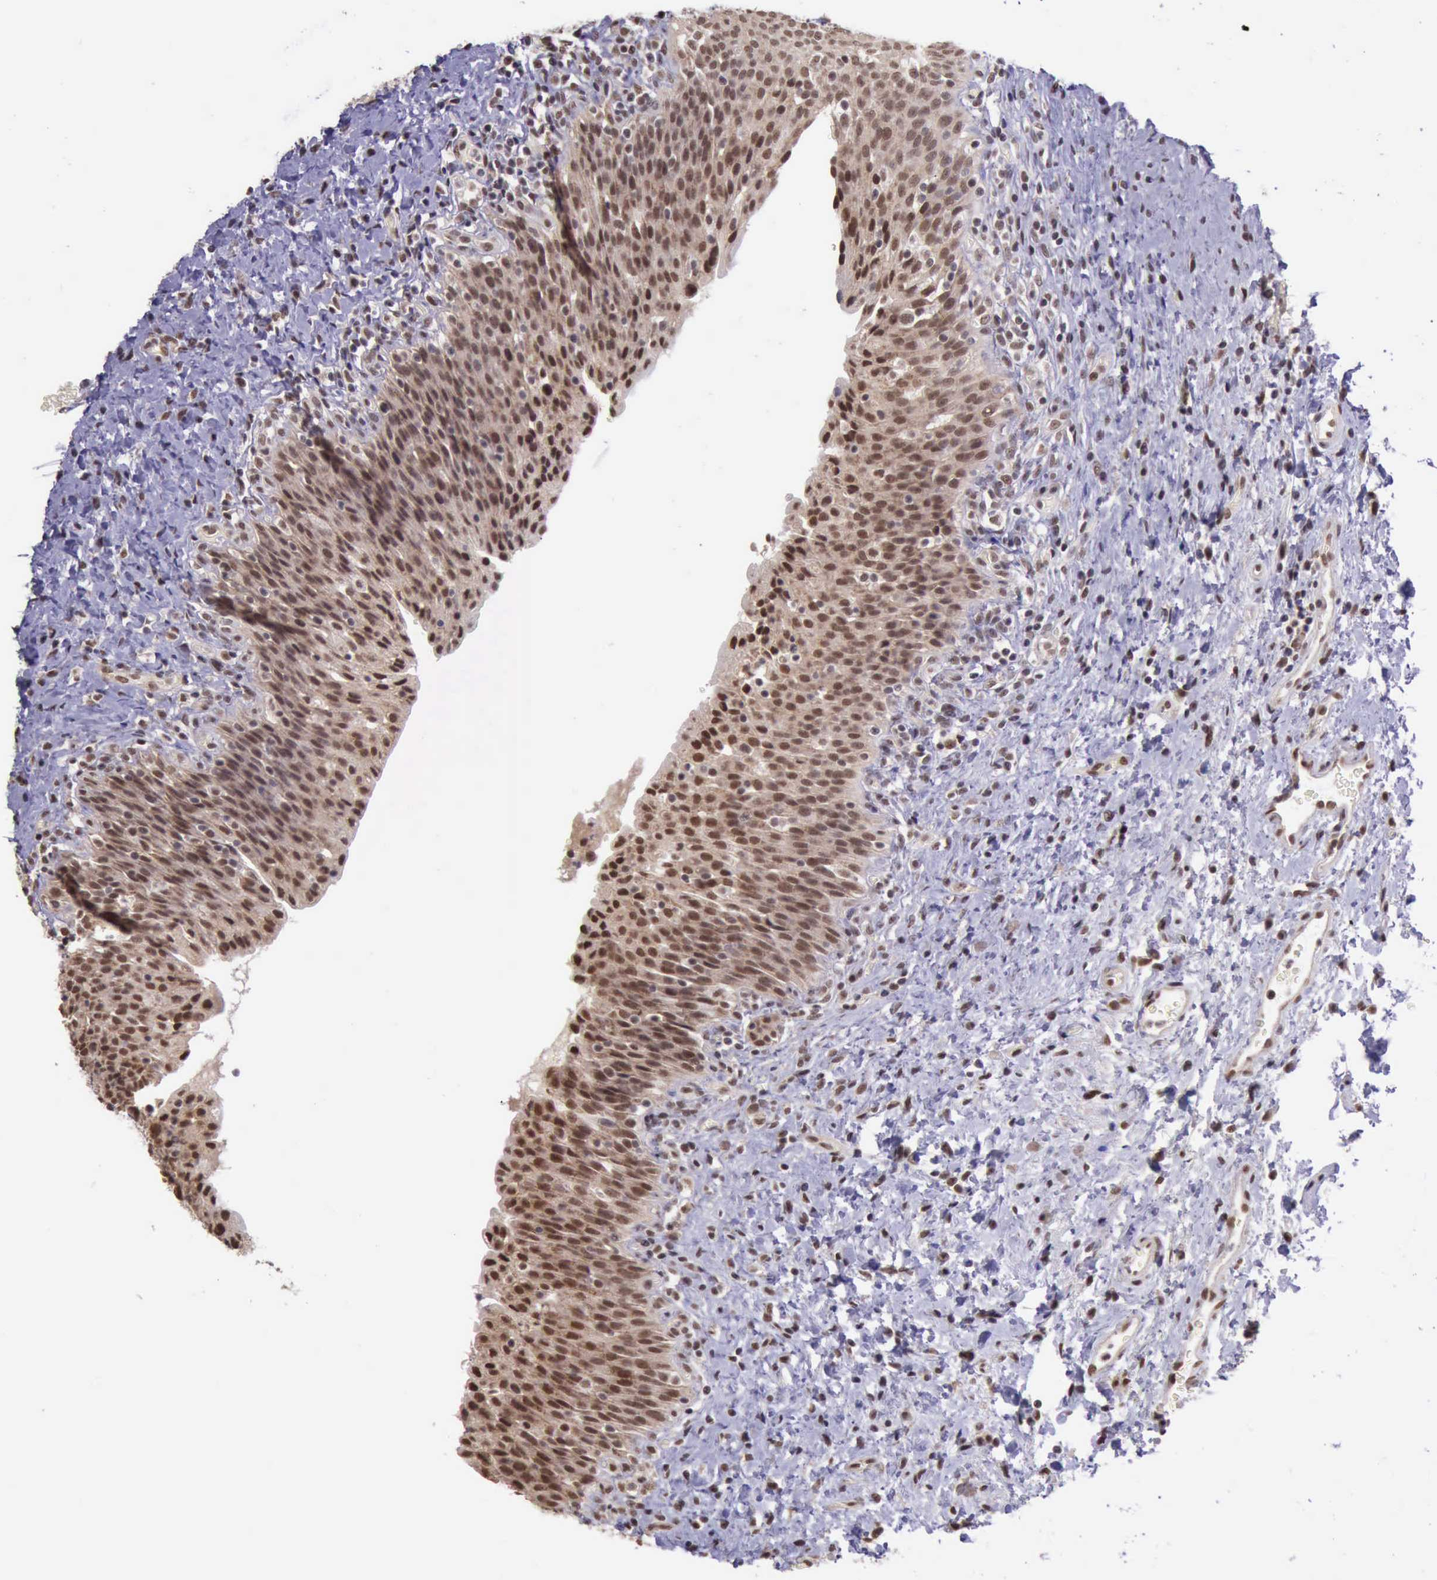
{"staining": {"intensity": "strong", "quantity": ">75%", "location": "cytoplasmic/membranous,nuclear"}, "tissue": "urinary bladder", "cell_type": "Urothelial cells", "image_type": "normal", "snomed": [{"axis": "morphology", "description": "Normal tissue, NOS"}, {"axis": "topography", "description": "Urinary bladder"}], "caption": "IHC image of benign urinary bladder stained for a protein (brown), which displays high levels of strong cytoplasmic/membranous,nuclear expression in approximately >75% of urothelial cells.", "gene": "PRPF39", "patient": {"sex": "male", "age": 51}}